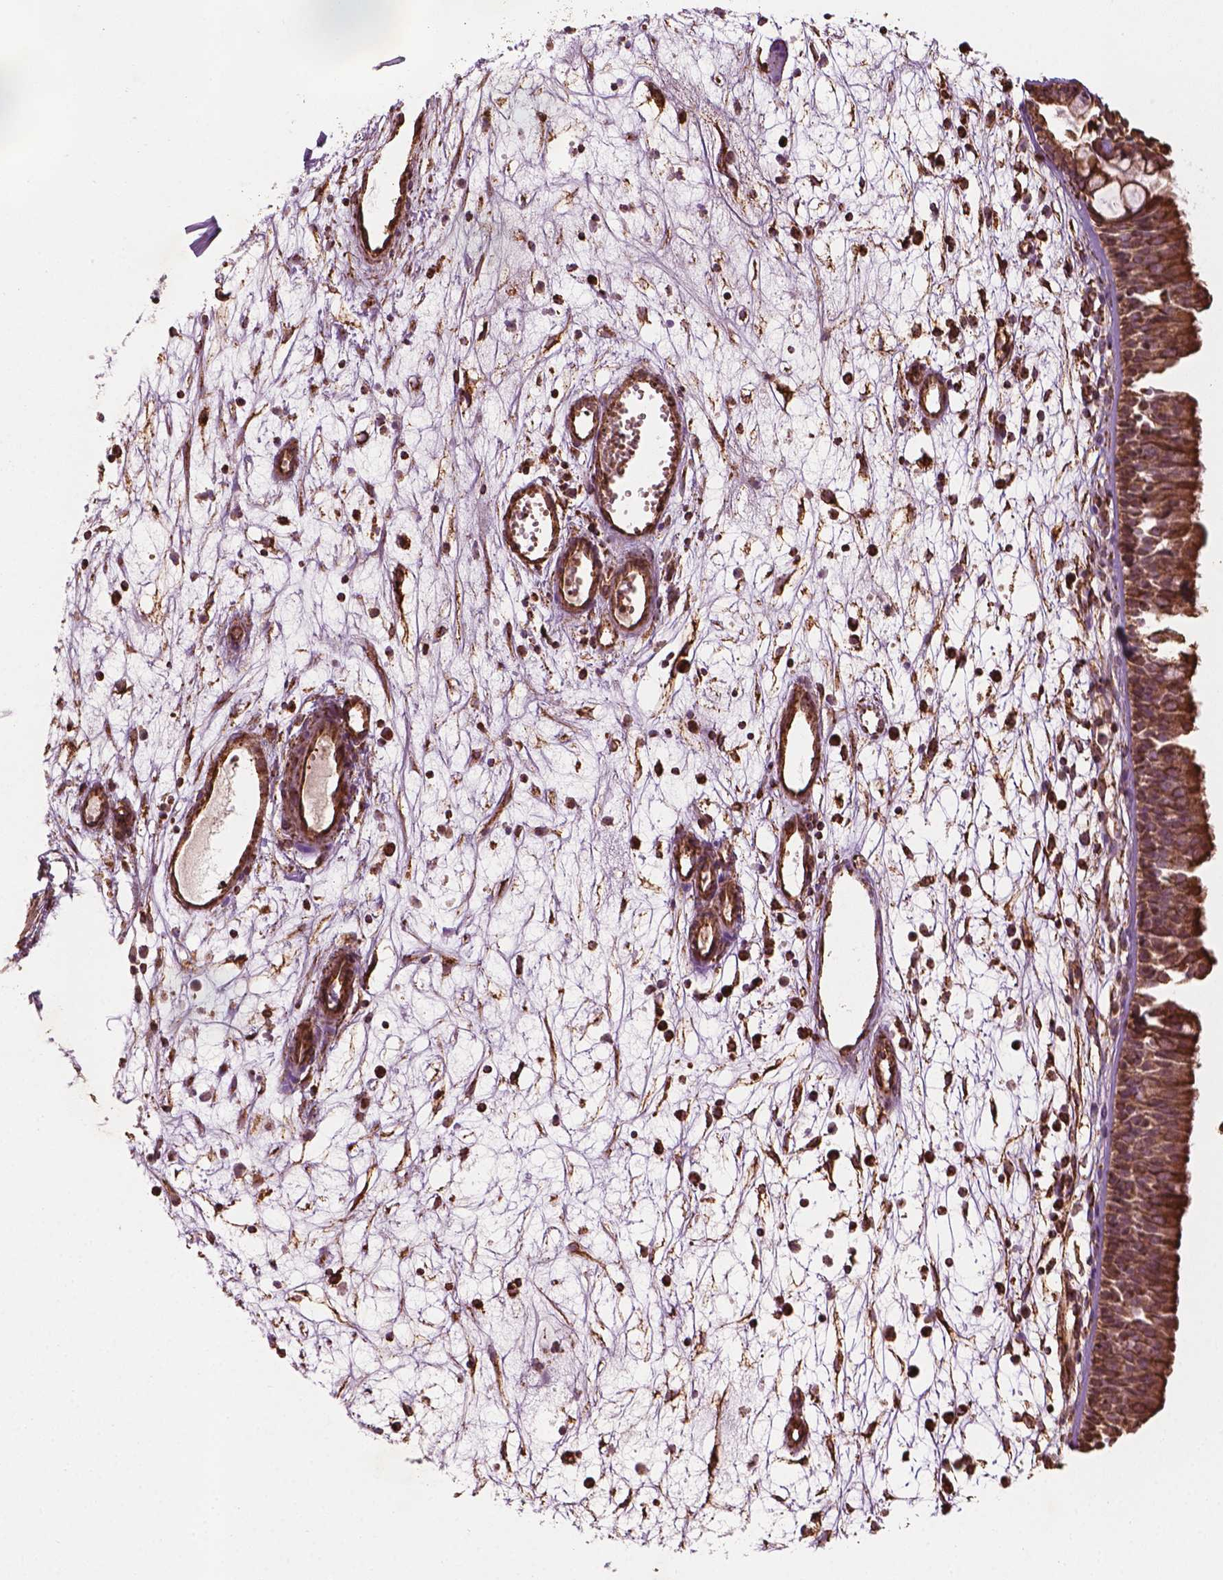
{"staining": {"intensity": "moderate", "quantity": ">75%", "location": "cytoplasmic/membranous"}, "tissue": "nasopharynx", "cell_type": "Respiratory epithelial cells", "image_type": "normal", "snomed": [{"axis": "morphology", "description": "Normal tissue, NOS"}, {"axis": "topography", "description": "Nasopharynx"}], "caption": "Benign nasopharynx shows moderate cytoplasmic/membranous staining in about >75% of respiratory epithelial cells.", "gene": "HS3ST3A1", "patient": {"sex": "female", "age": 55}}